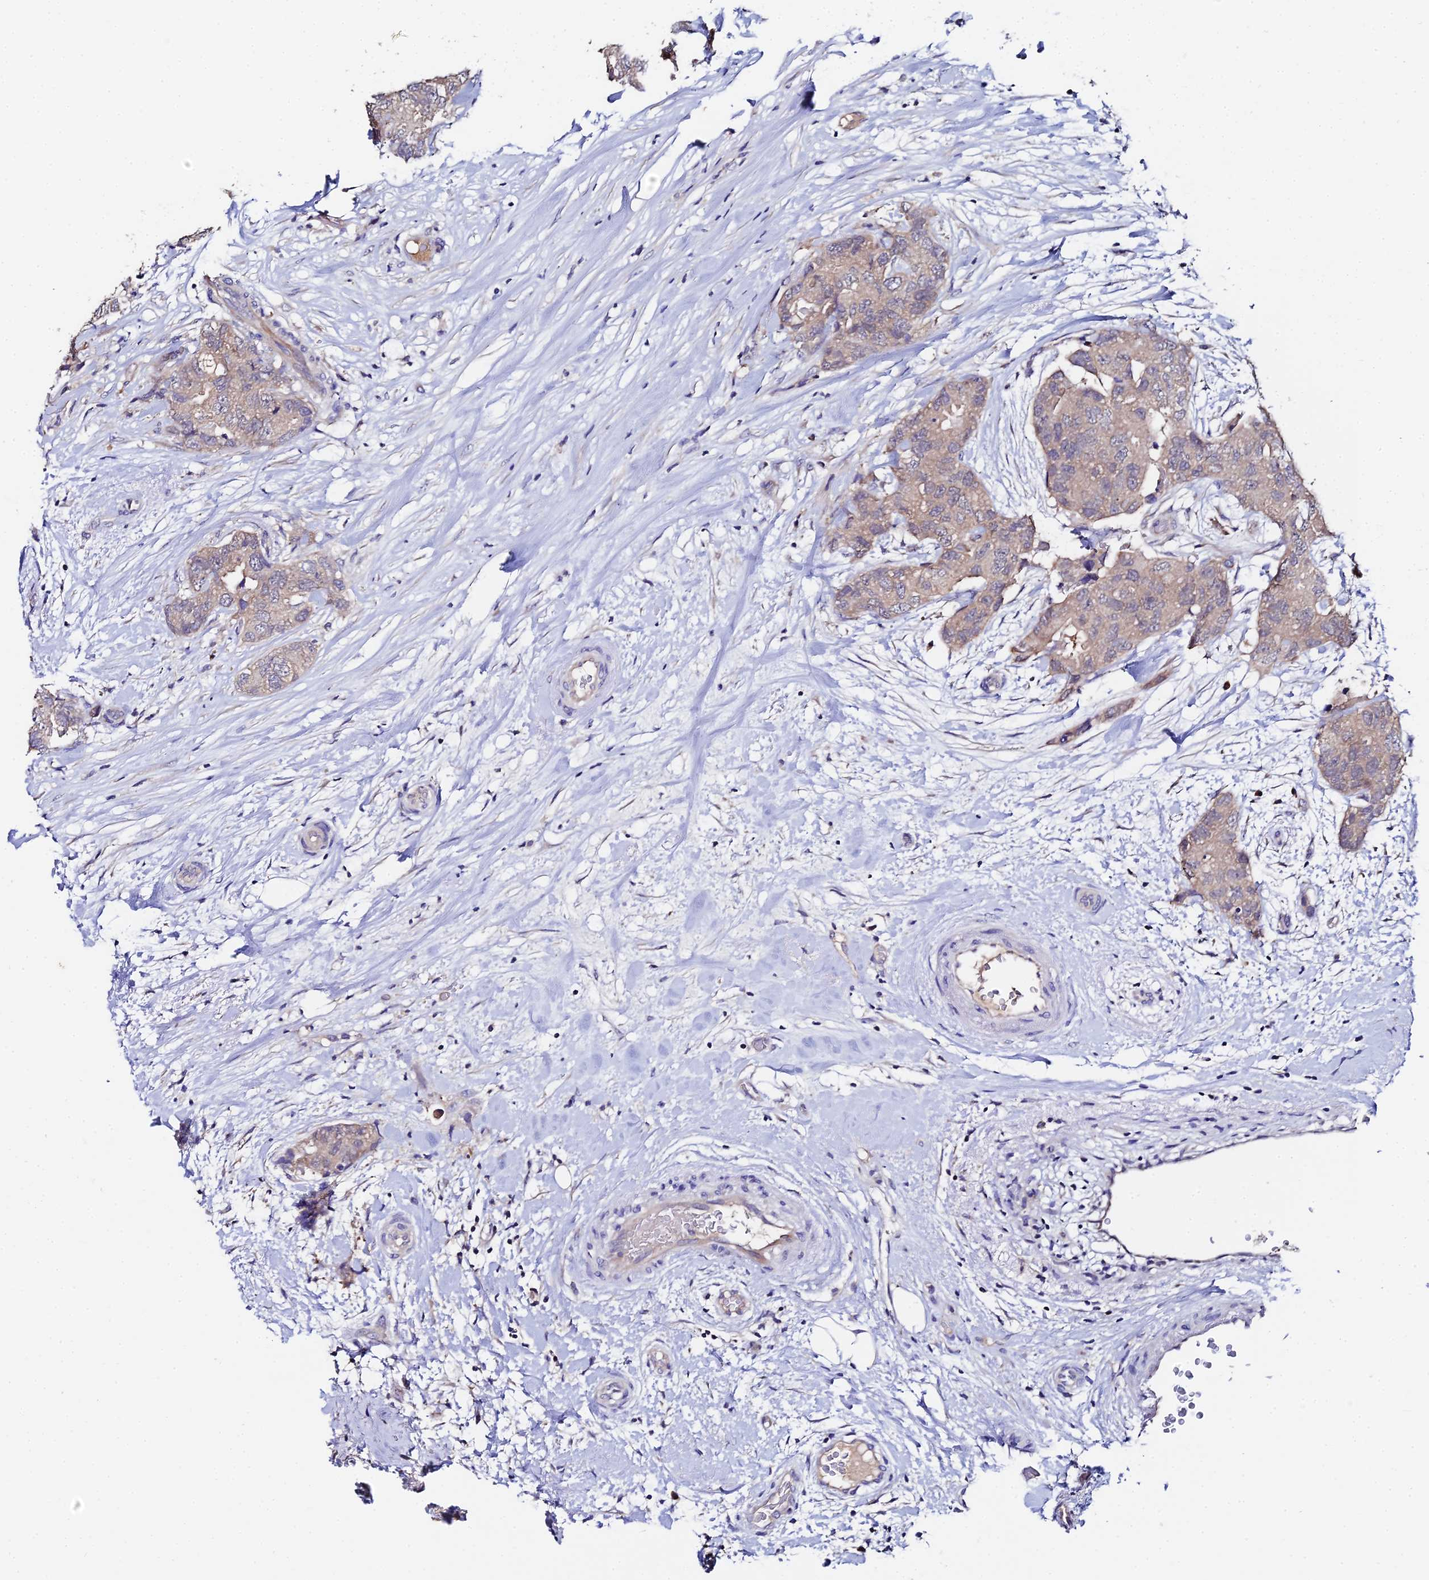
{"staining": {"intensity": "weak", "quantity": "25%-75%", "location": "cytoplasmic/membranous"}, "tissue": "breast cancer", "cell_type": "Tumor cells", "image_type": "cancer", "snomed": [{"axis": "morphology", "description": "Duct carcinoma"}, {"axis": "topography", "description": "Breast"}], "caption": "High-magnification brightfield microscopy of invasive ductal carcinoma (breast) stained with DAB (3,3'-diaminobenzidine) (brown) and counterstained with hematoxylin (blue). tumor cells exhibit weak cytoplasmic/membranous expression is identified in about25%-75% of cells. (DAB (3,3'-diaminobenzidine) IHC with brightfield microscopy, high magnification).", "gene": "UBE2L3", "patient": {"sex": "female", "age": 62}}